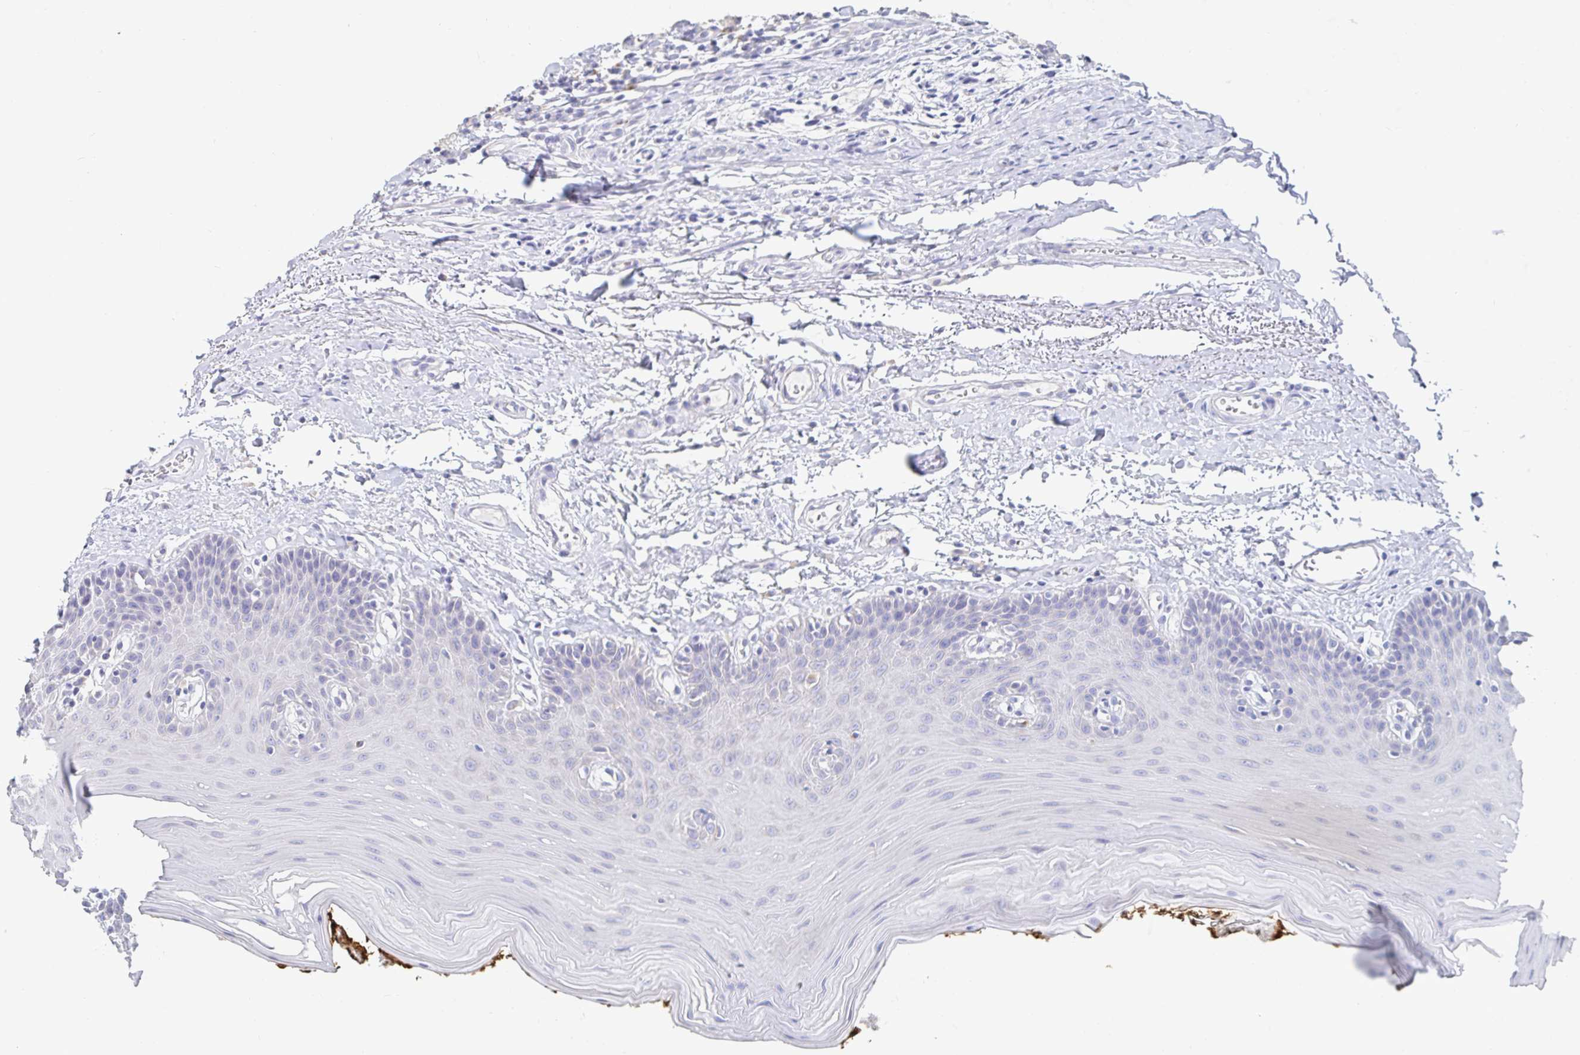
{"staining": {"intensity": "negative", "quantity": "none", "location": "none"}, "tissue": "oral mucosa", "cell_type": "Squamous epithelial cells", "image_type": "normal", "snomed": [{"axis": "morphology", "description": "Normal tissue, NOS"}, {"axis": "morphology", "description": "Adenocarcinoma, NOS"}, {"axis": "topography", "description": "Oral tissue"}, {"axis": "topography", "description": "Head-Neck"}], "caption": "This is an immunohistochemistry photomicrograph of normal human oral mucosa. There is no positivity in squamous epithelial cells.", "gene": "SPPL3", "patient": {"sex": "female", "age": 57}}